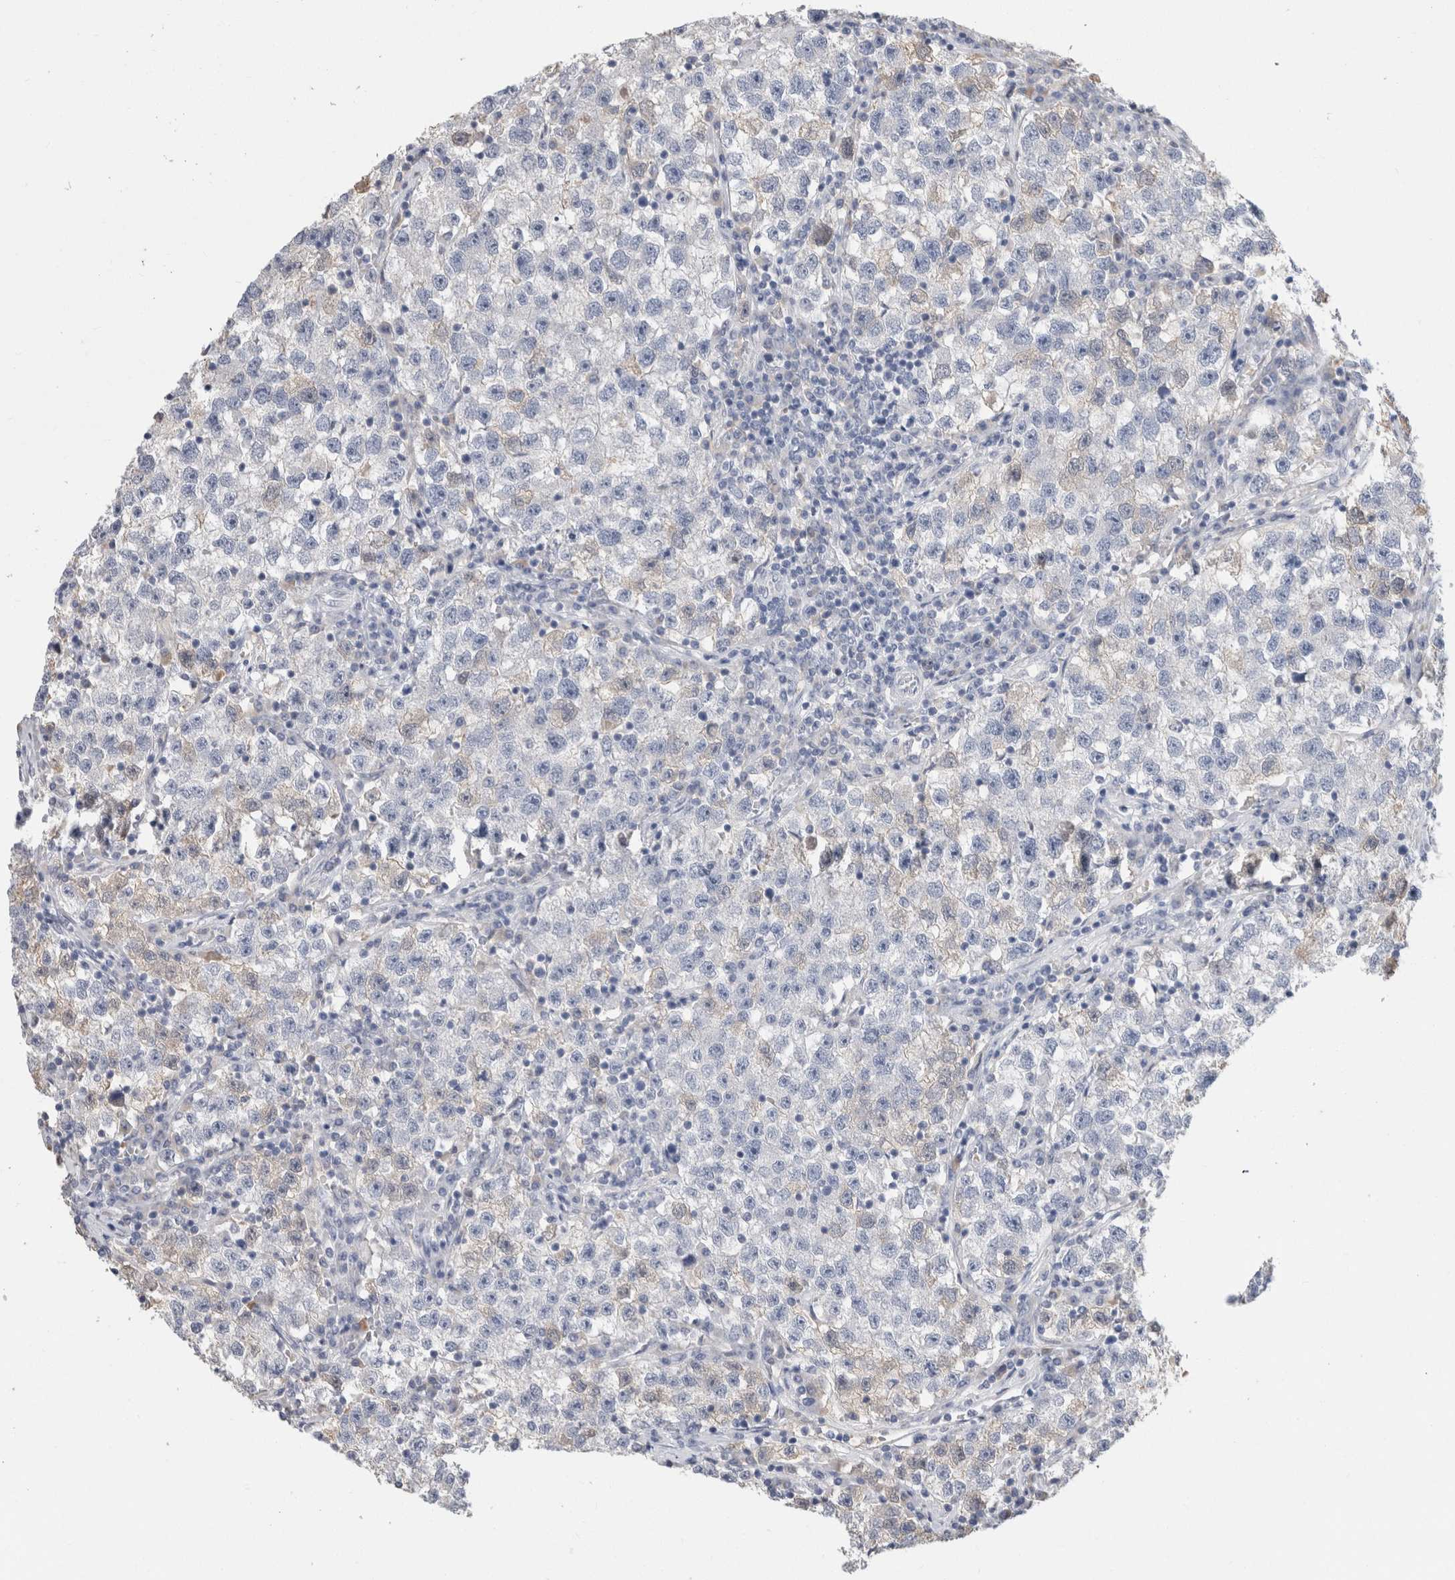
{"staining": {"intensity": "negative", "quantity": "none", "location": "none"}, "tissue": "testis cancer", "cell_type": "Tumor cells", "image_type": "cancer", "snomed": [{"axis": "morphology", "description": "Seminoma, NOS"}, {"axis": "topography", "description": "Testis"}], "caption": "DAB (3,3'-diaminobenzidine) immunohistochemical staining of testis cancer reveals no significant staining in tumor cells.", "gene": "SCGB1A1", "patient": {"sex": "male", "age": 22}}